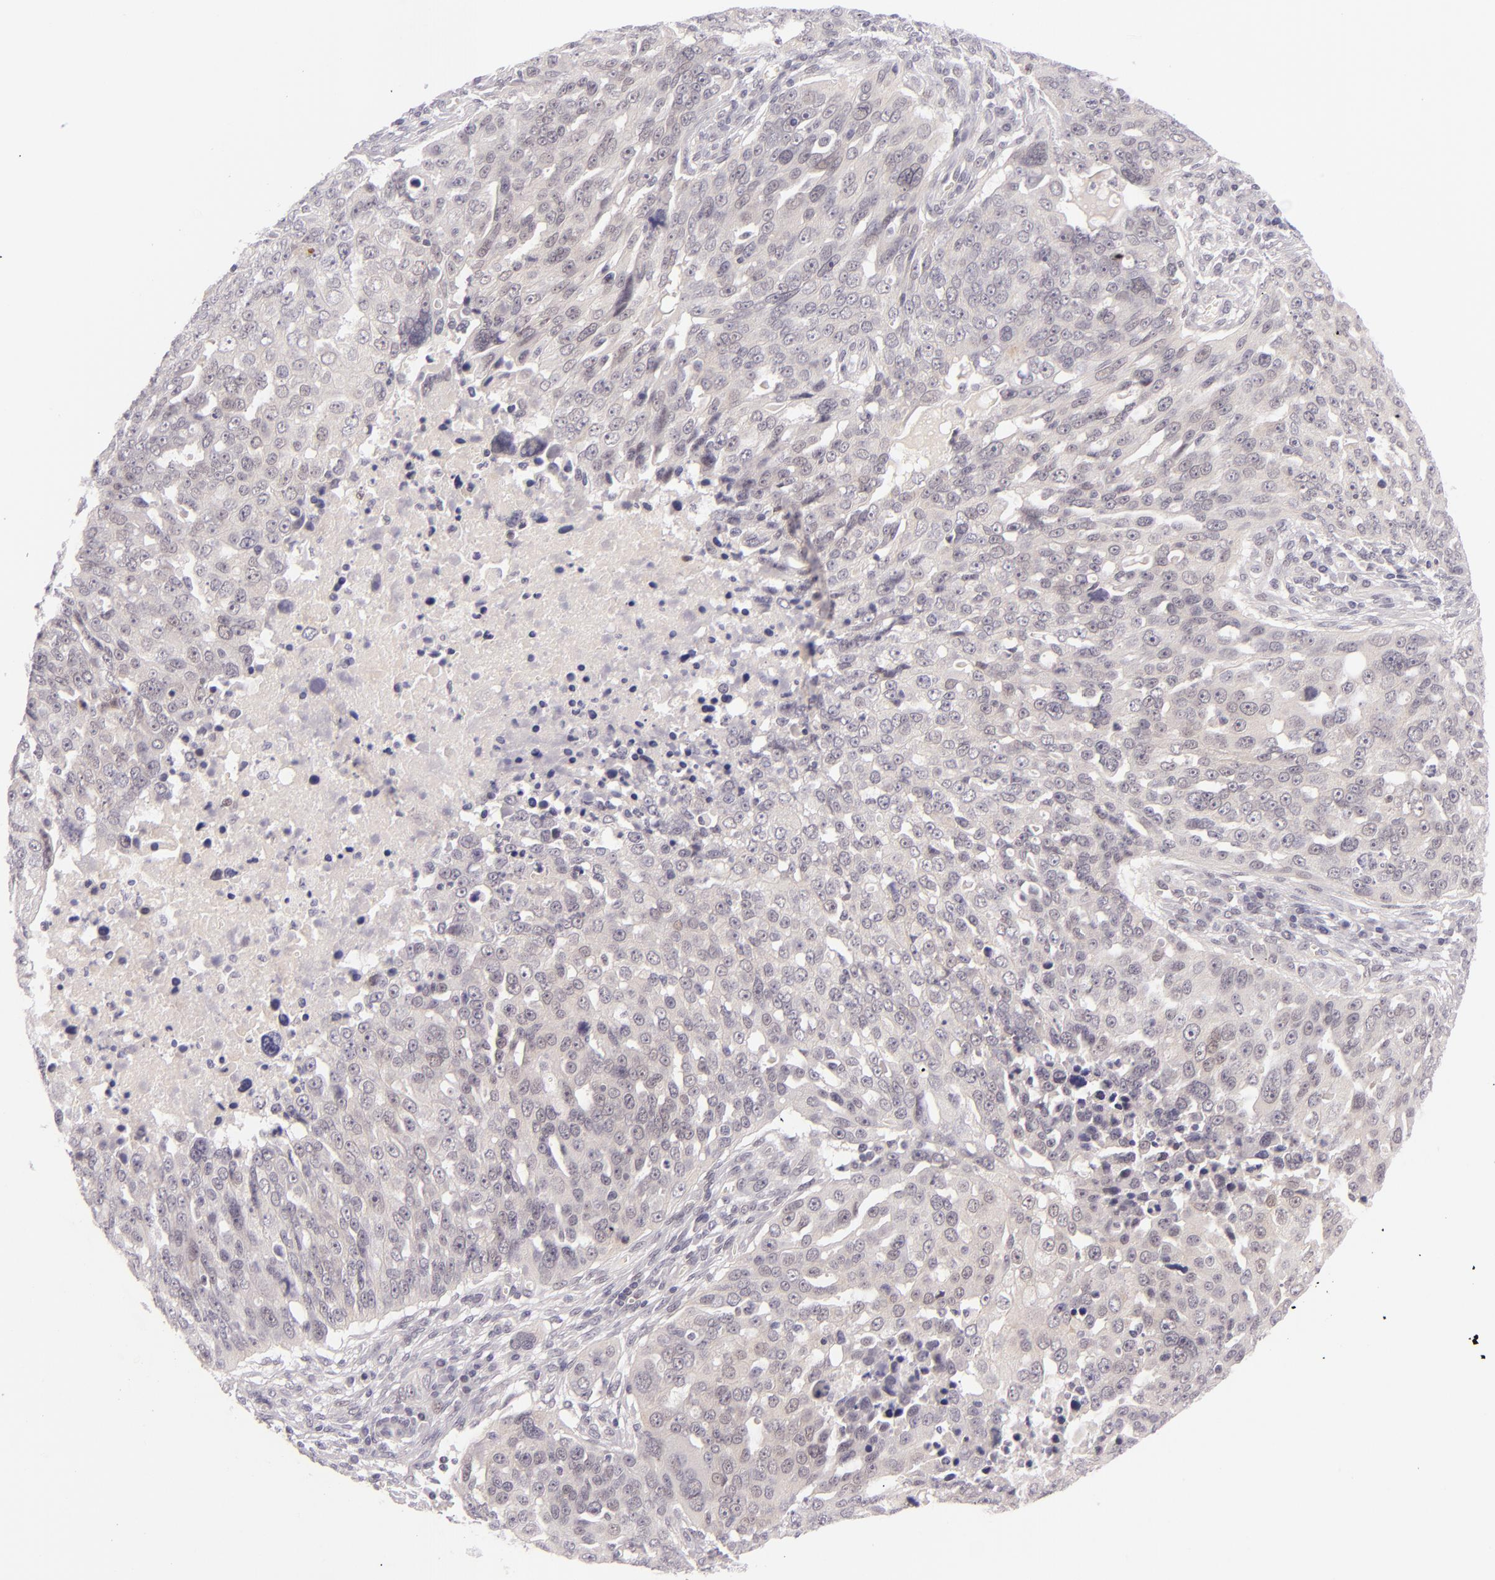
{"staining": {"intensity": "negative", "quantity": "none", "location": "none"}, "tissue": "ovarian cancer", "cell_type": "Tumor cells", "image_type": "cancer", "snomed": [{"axis": "morphology", "description": "Carcinoma, endometroid"}, {"axis": "topography", "description": "Ovary"}], "caption": "Histopathology image shows no significant protein expression in tumor cells of endometroid carcinoma (ovarian). (DAB (3,3'-diaminobenzidine) immunohistochemistry with hematoxylin counter stain).", "gene": "BCL3", "patient": {"sex": "female", "age": 75}}